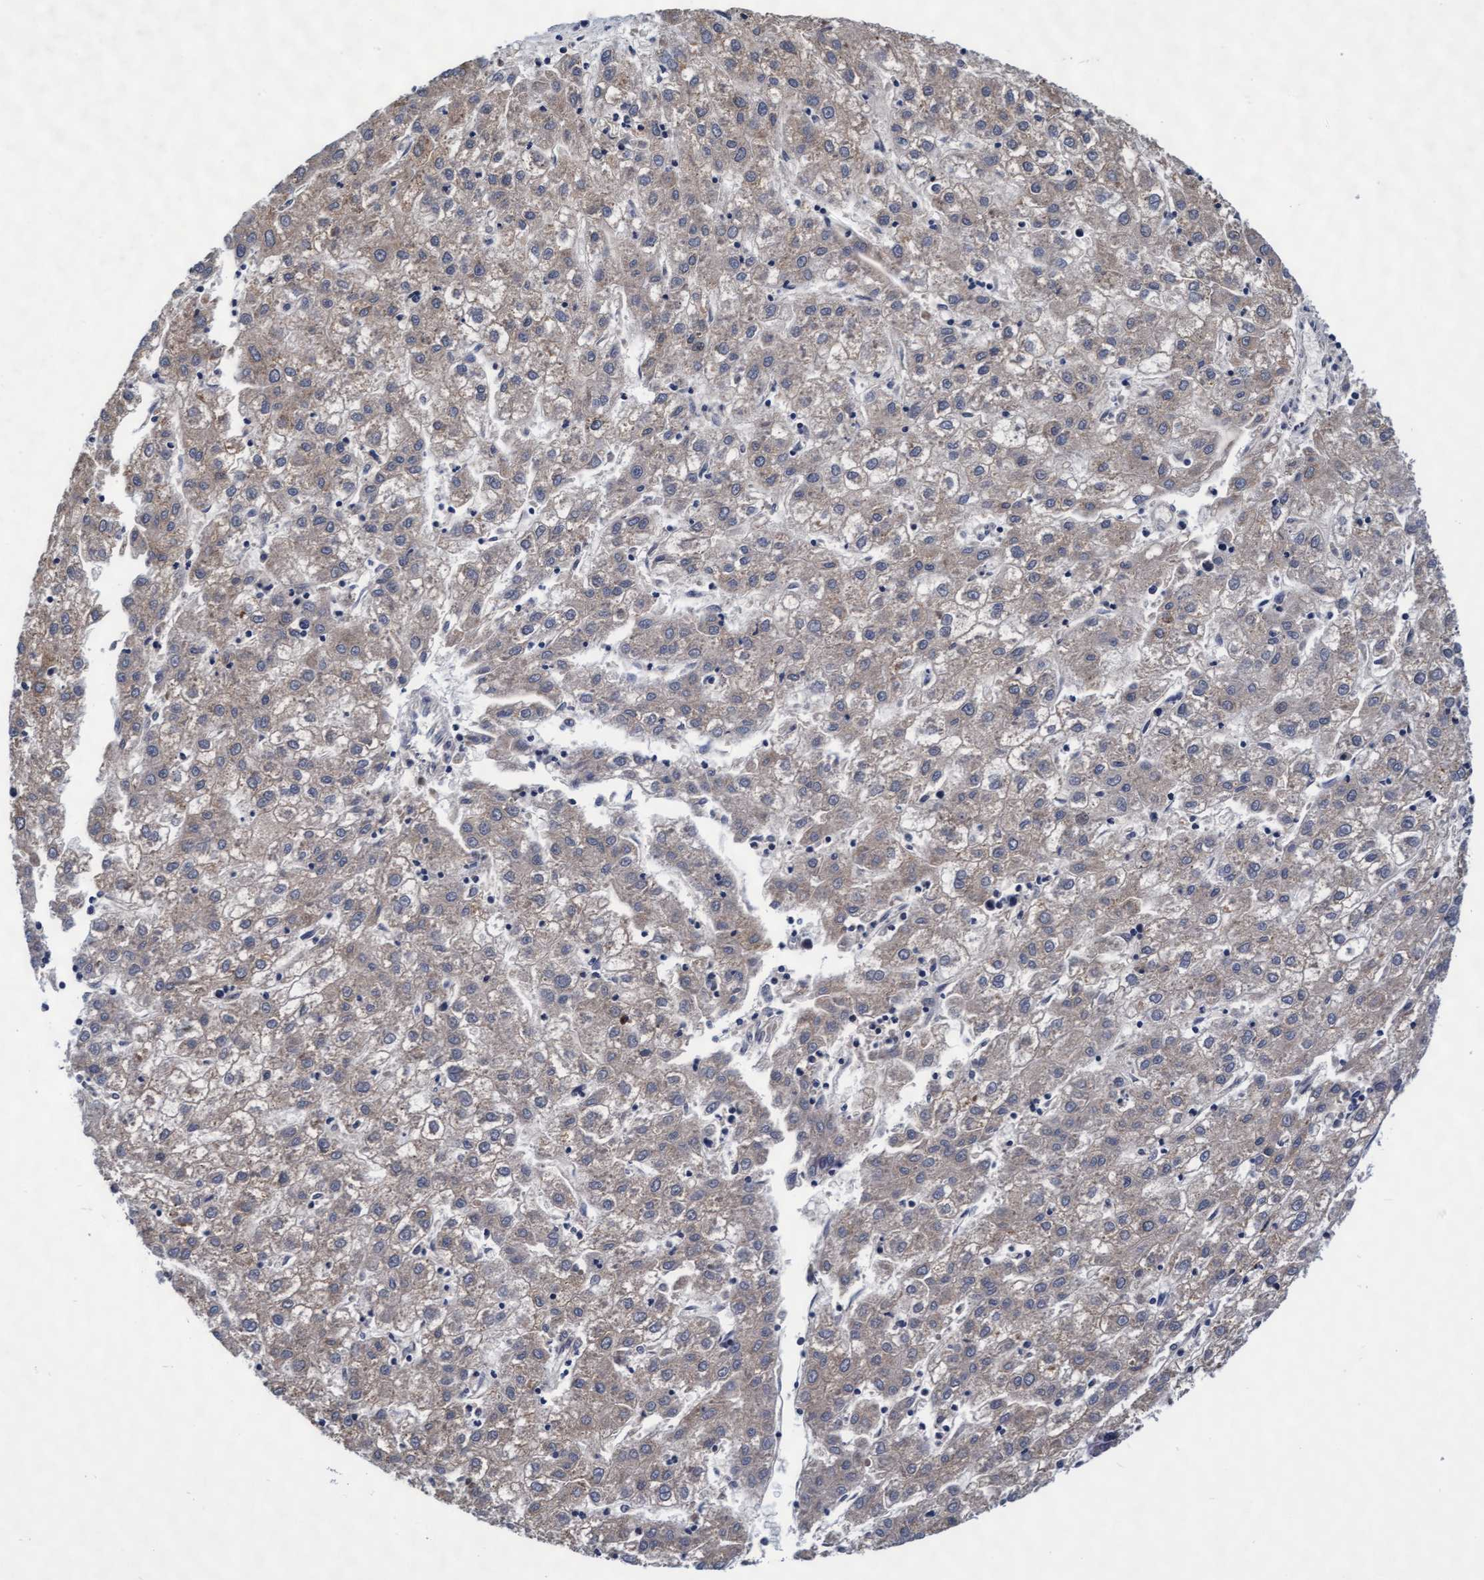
{"staining": {"intensity": "weak", "quantity": "25%-75%", "location": "cytoplasmic/membranous"}, "tissue": "liver cancer", "cell_type": "Tumor cells", "image_type": "cancer", "snomed": [{"axis": "morphology", "description": "Carcinoma, Hepatocellular, NOS"}, {"axis": "topography", "description": "Liver"}], "caption": "Immunohistochemistry of hepatocellular carcinoma (liver) shows low levels of weak cytoplasmic/membranous expression in approximately 25%-75% of tumor cells. The staining is performed using DAB brown chromogen to label protein expression. The nuclei are counter-stained blue using hematoxylin.", "gene": "EFCAB13", "patient": {"sex": "male", "age": 72}}